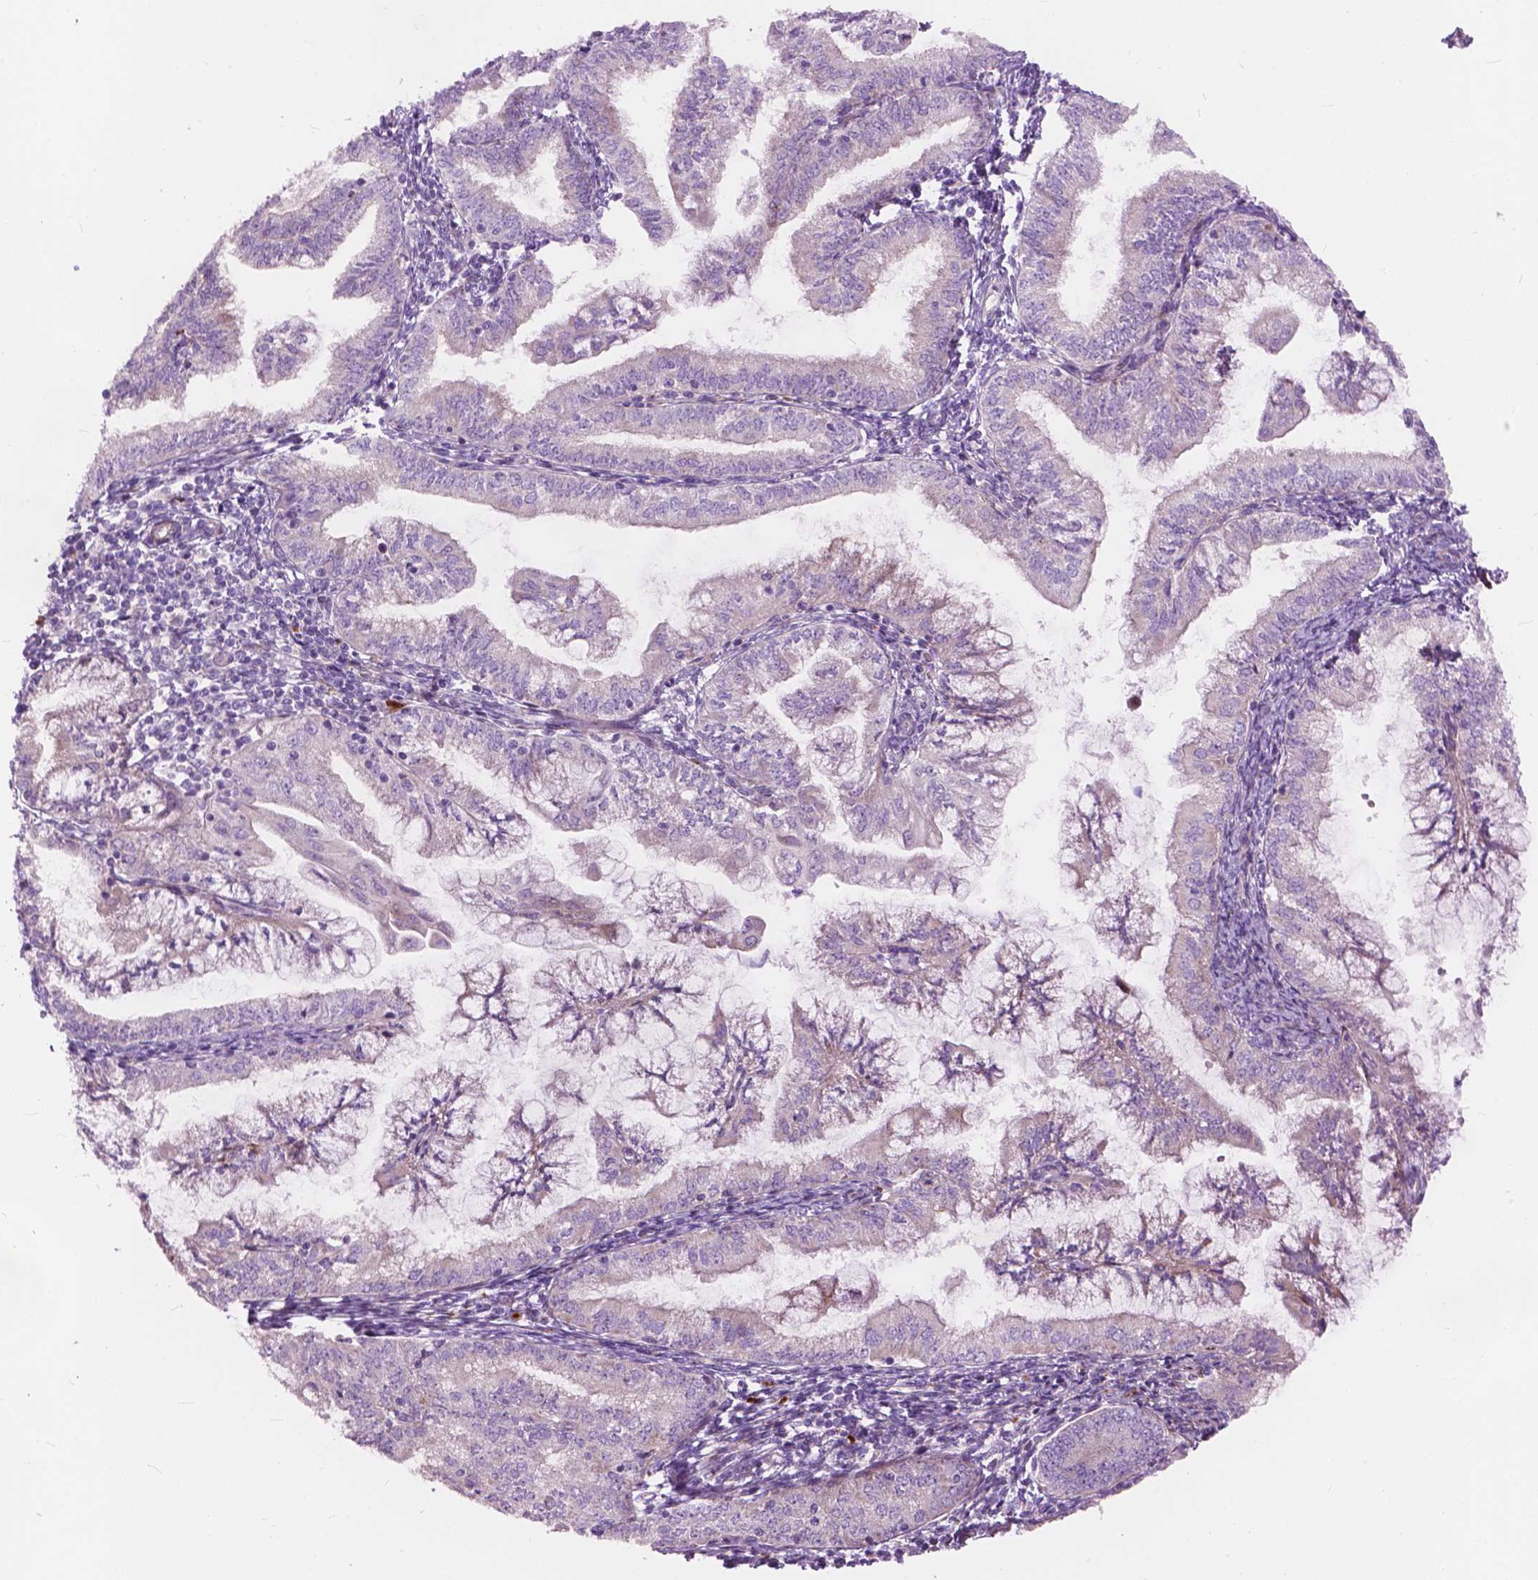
{"staining": {"intensity": "negative", "quantity": "none", "location": "none"}, "tissue": "endometrial cancer", "cell_type": "Tumor cells", "image_type": "cancer", "snomed": [{"axis": "morphology", "description": "Adenocarcinoma, NOS"}, {"axis": "topography", "description": "Endometrium"}], "caption": "A high-resolution photomicrograph shows IHC staining of endometrial adenocarcinoma, which displays no significant positivity in tumor cells.", "gene": "MORN1", "patient": {"sex": "female", "age": 55}}